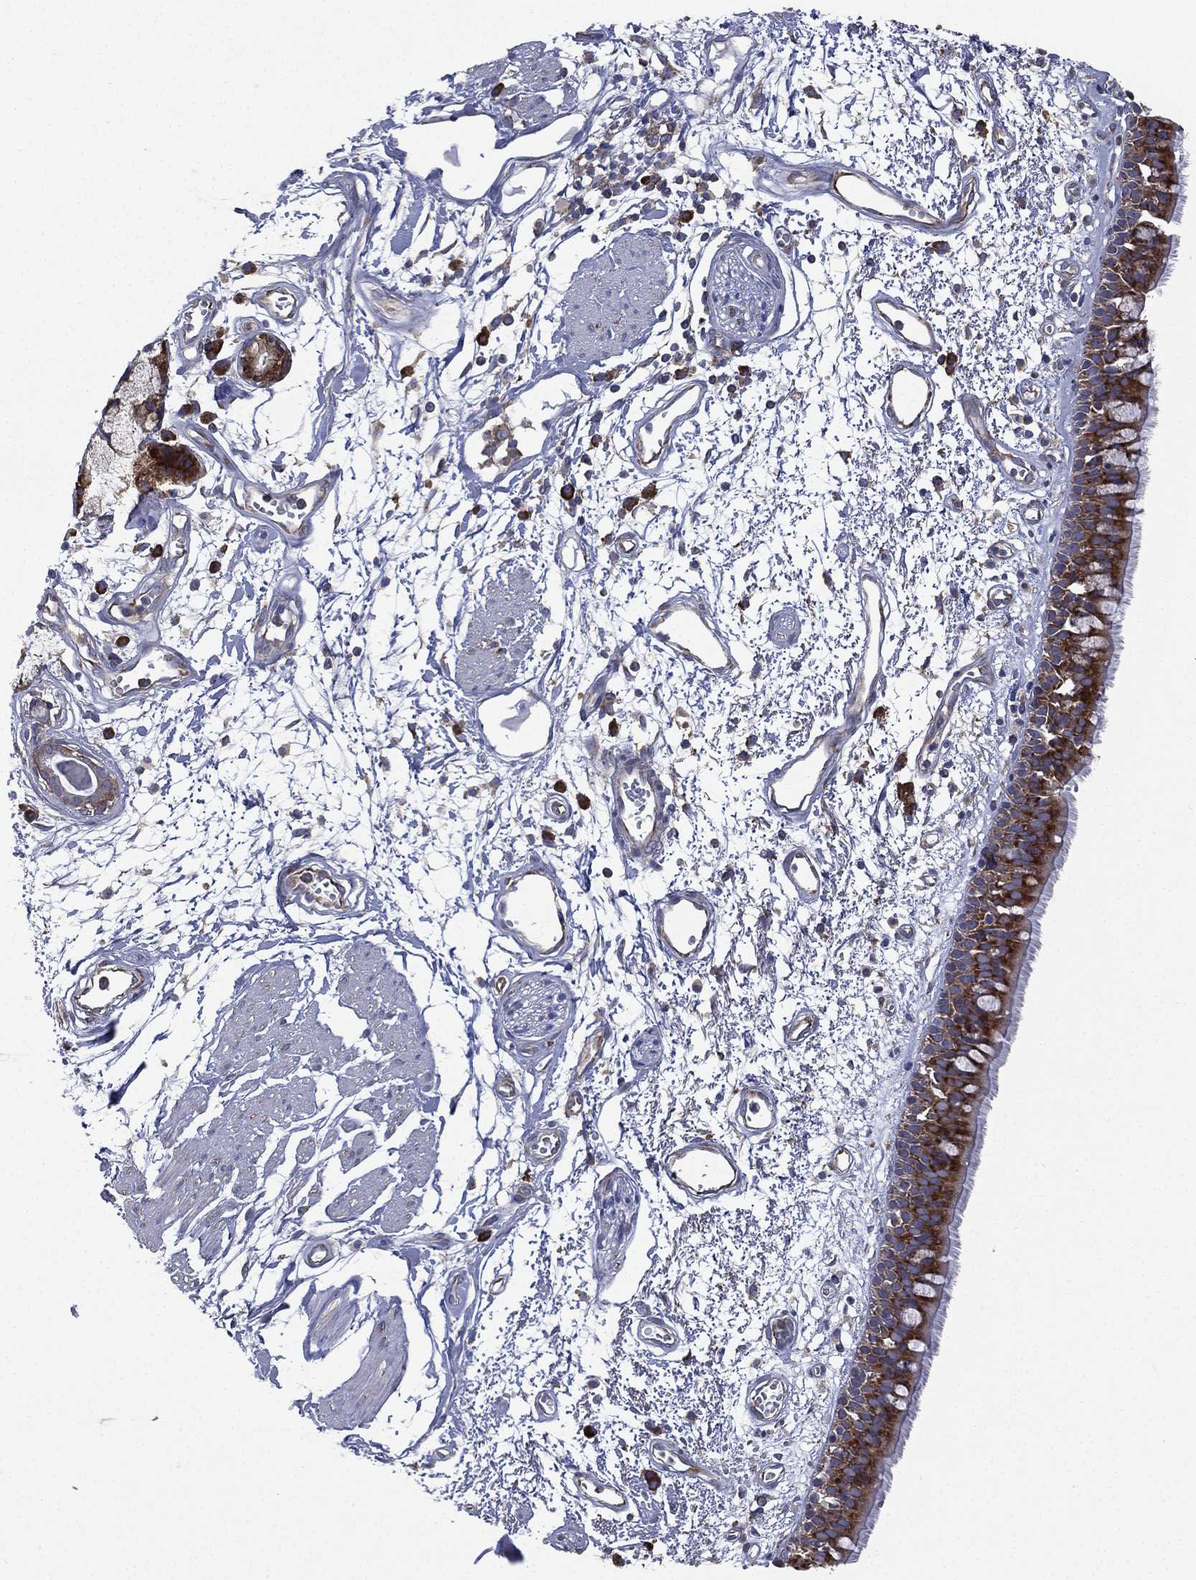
{"staining": {"intensity": "strong", "quantity": ">75%", "location": "cytoplasmic/membranous"}, "tissue": "bronchus", "cell_type": "Respiratory epithelial cells", "image_type": "normal", "snomed": [{"axis": "morphology", "description": "Normal tissue, NOS"}, {"axis": "morphology", "description": "Squamous cell carcinoma, NOS"}, {"axis": "topography", "description": "Cartilage tissue"}, {"axis": "topography", "description": "Bronchus"}, {"axis": "topography", "description": "Lung"}], "caption": "Protein expression analysis of normal human bronchus reveals strong cytoplasmic/membranous expression in approximately >75% of respiratory epithelial cells. The protein is shown in brown color, while the nuclei are stained blue.", "gene": "FARSA", "patient": {"sex": "male", "age": 66}}